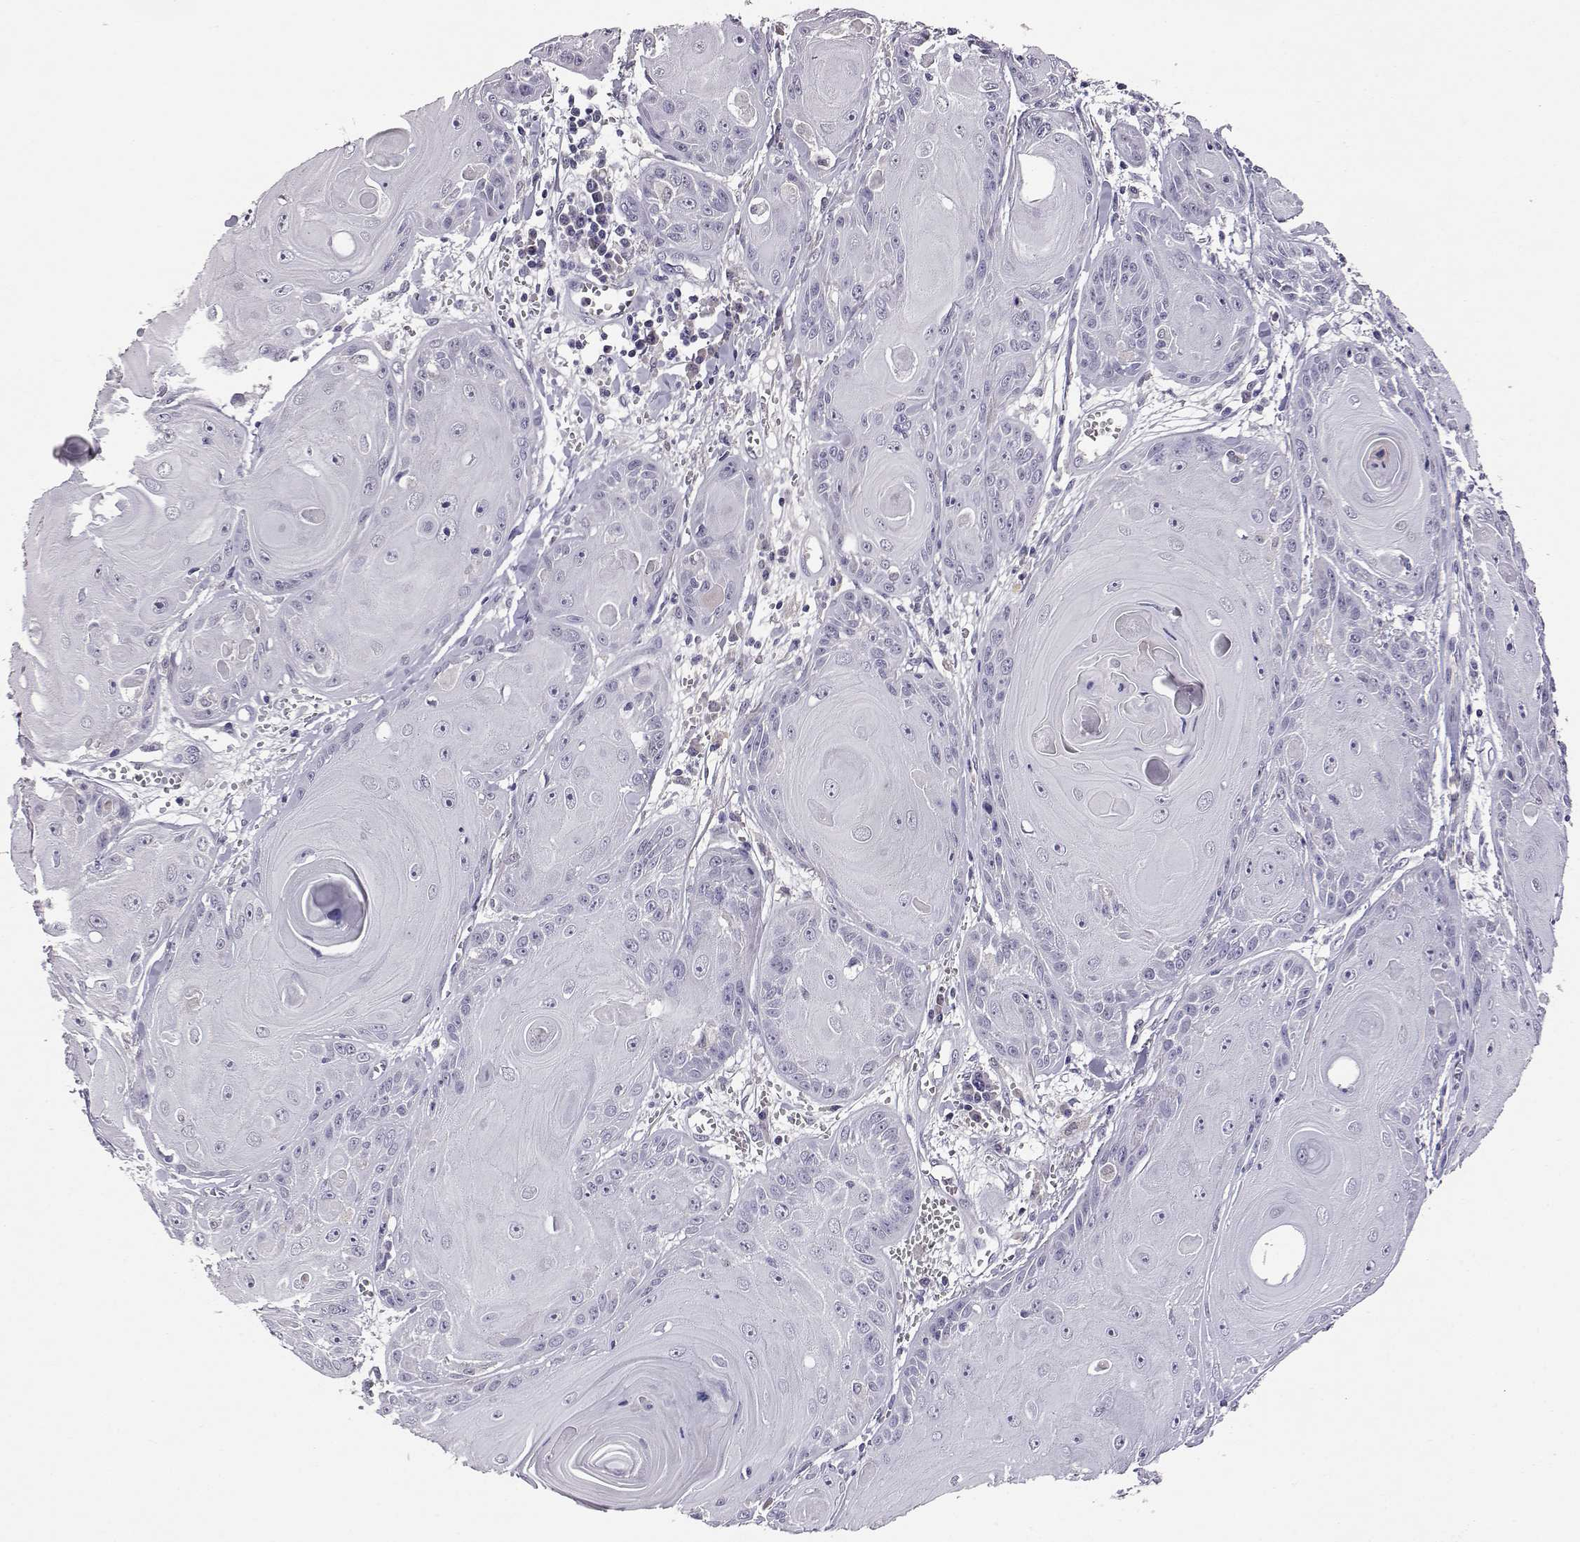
{"staining": {"intensity": "negative", "quantity": "none", "location": "none"}, "tissue": "skin cancer", "cell_type": "Tumor cells", "image_type": "cancer", "snomed": [{"axis": "morphology", "description": "Squamous cell carcinoma, NOS"}, {"axis": "topography", "description": "Skin"}, {"axis": "topography", "description": "Vulva"}], "caption": "DAB (3,3'-diaminobenzidine) immunohistochemical staining of human skin cancer demonstrates no significant positivity in tumor cells.", "gene": "AKR1B1", "patient": {"sex": "female", "age": 85}}